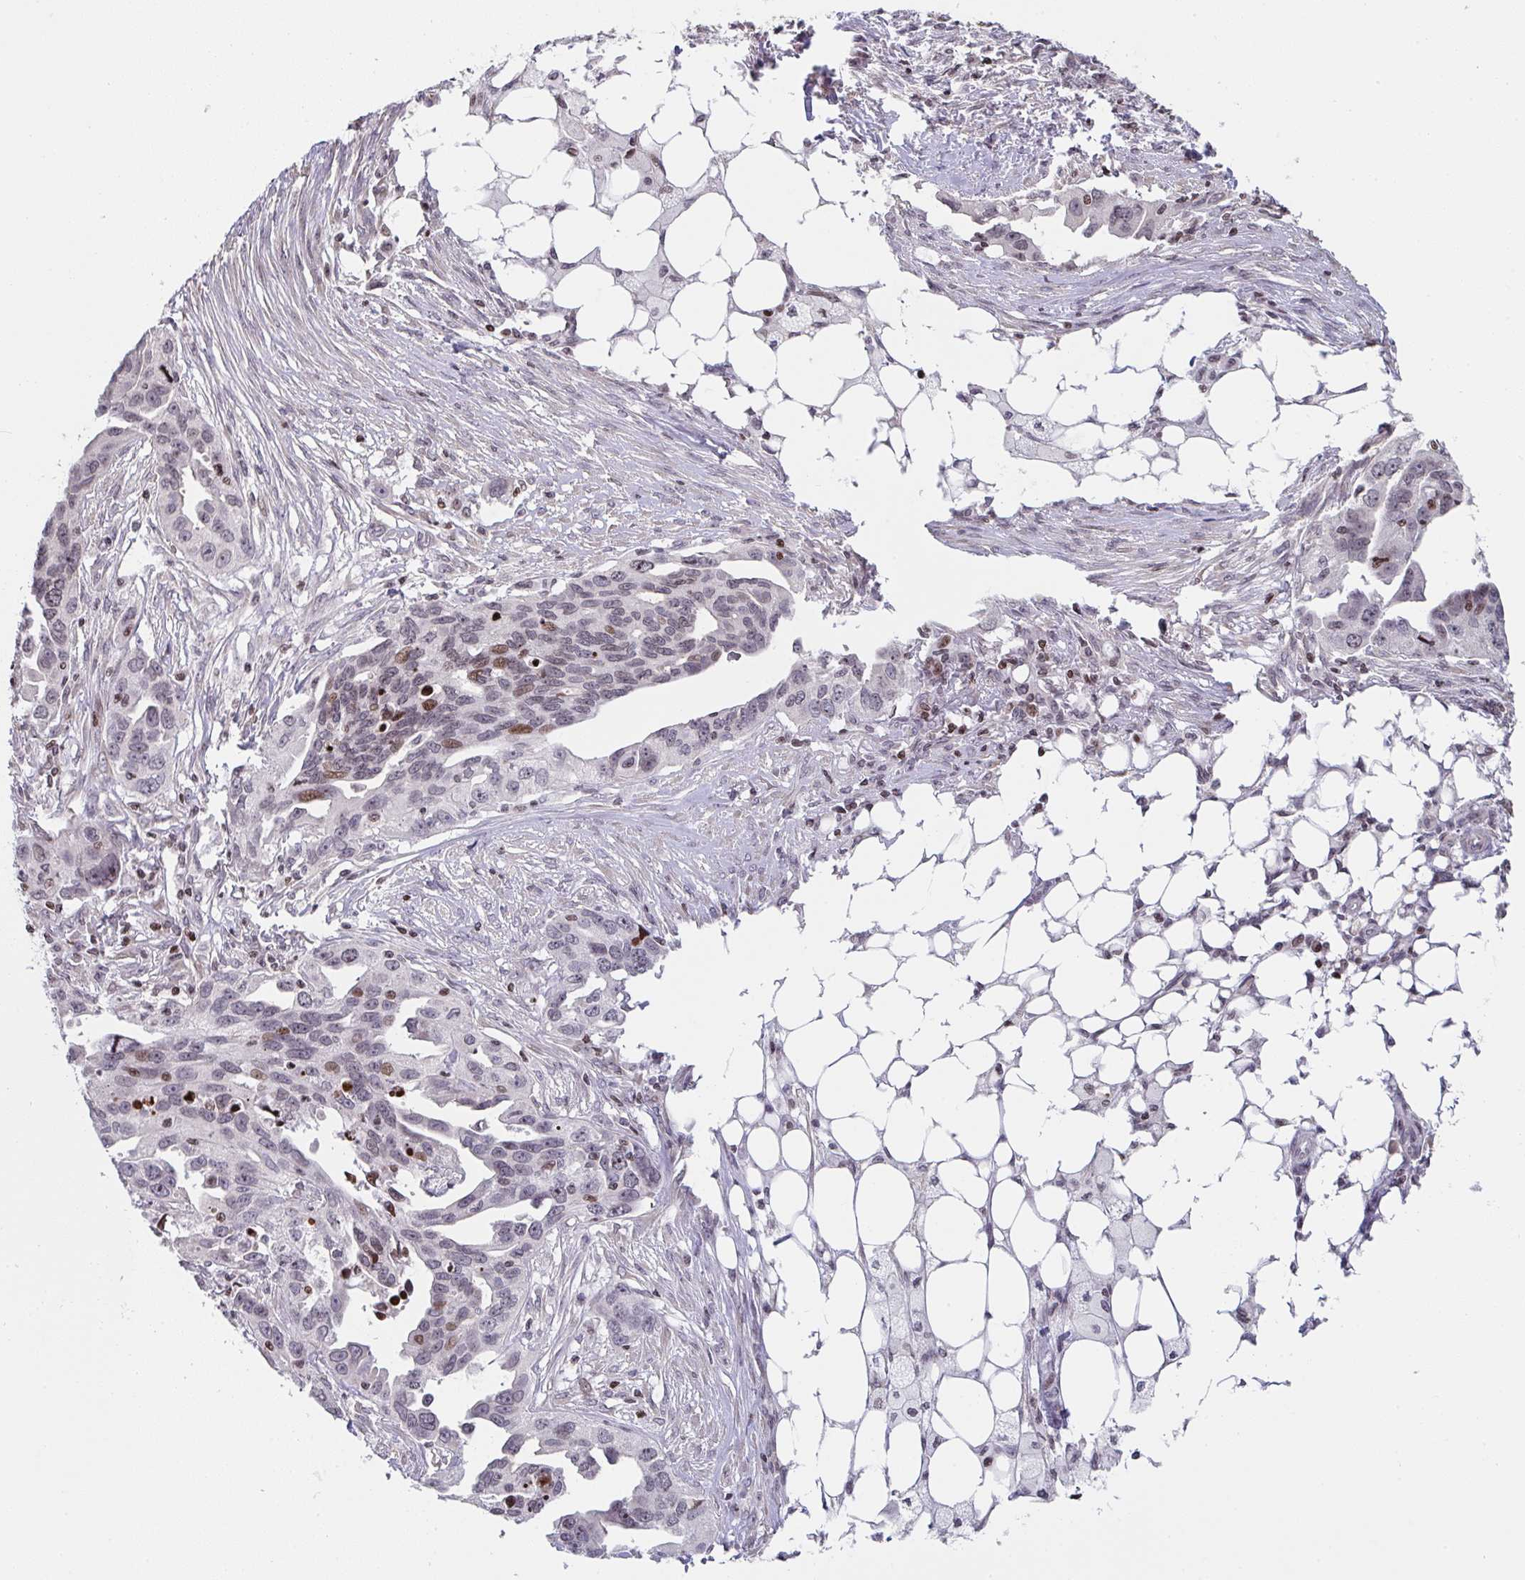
{"staining": {"intensity": "moderate", "quantity": "<25%", "location": "nuclear"}, "tissue": "ovarian cancer", "cell_type": "Tumor cells", "image_type": "cancer", "snomed": [{"axis": "morphology", "description": "Carcinoma, endometroid"}, {"axis": "morphology", "description": "Cystadenocarcinoma, serous, NOS"}, {"axis": "topography", "description": "Ovary"}], "caption": "Moderate nuclear staining for a protein is identified in about <25% of tumor cells of ovarian serous cystadenocarcinoma using immunohistochemistry (IHC).", "gene": "PCDHB8", "patient": {"sex": "female", "age": 45}}